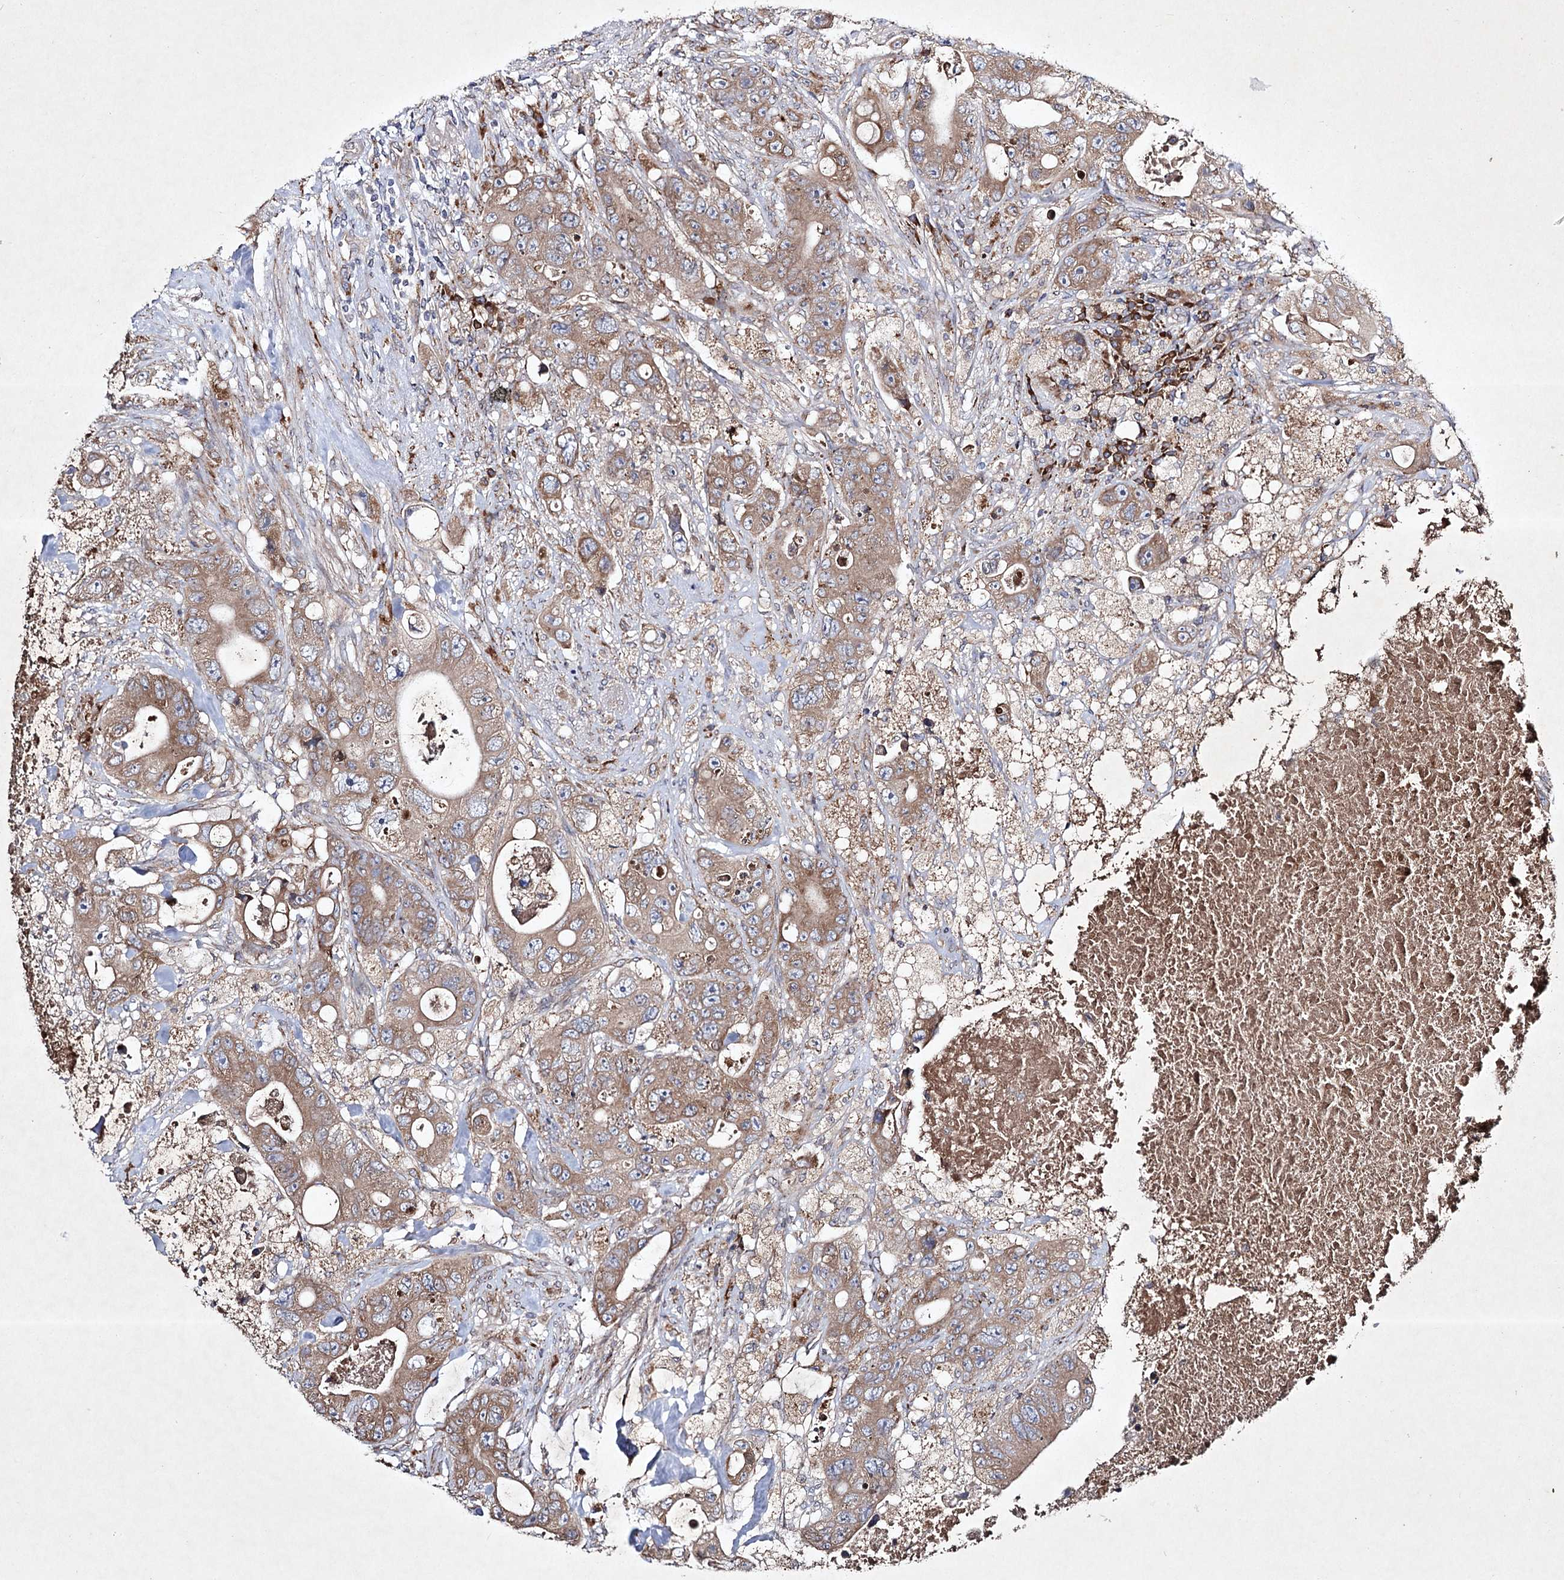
{"staining": {"intensity": "moderate", "quantity": ">75%", "location": "cytoplasmic/membranous"}, "tissue": "colorectal cancer", "cell_type": "Tumor cells", "image_type": "cancer", "snomed": [{"axis": "morphology", "description": "Adenocarcinoma, NOS"}, {"axis": "topography", "description": "Colon"}], "caption": "Immunohistochemistry (IHC) photomicrograph of human colorectal adenocarcinoma stained for a protein (brown), which reveals medium levels of moderate cytoplasmic/membranous expression in approximately >75% of tumor cells.", "gene": "ALG9", "patient": {"sex": "female", "age": 46}}